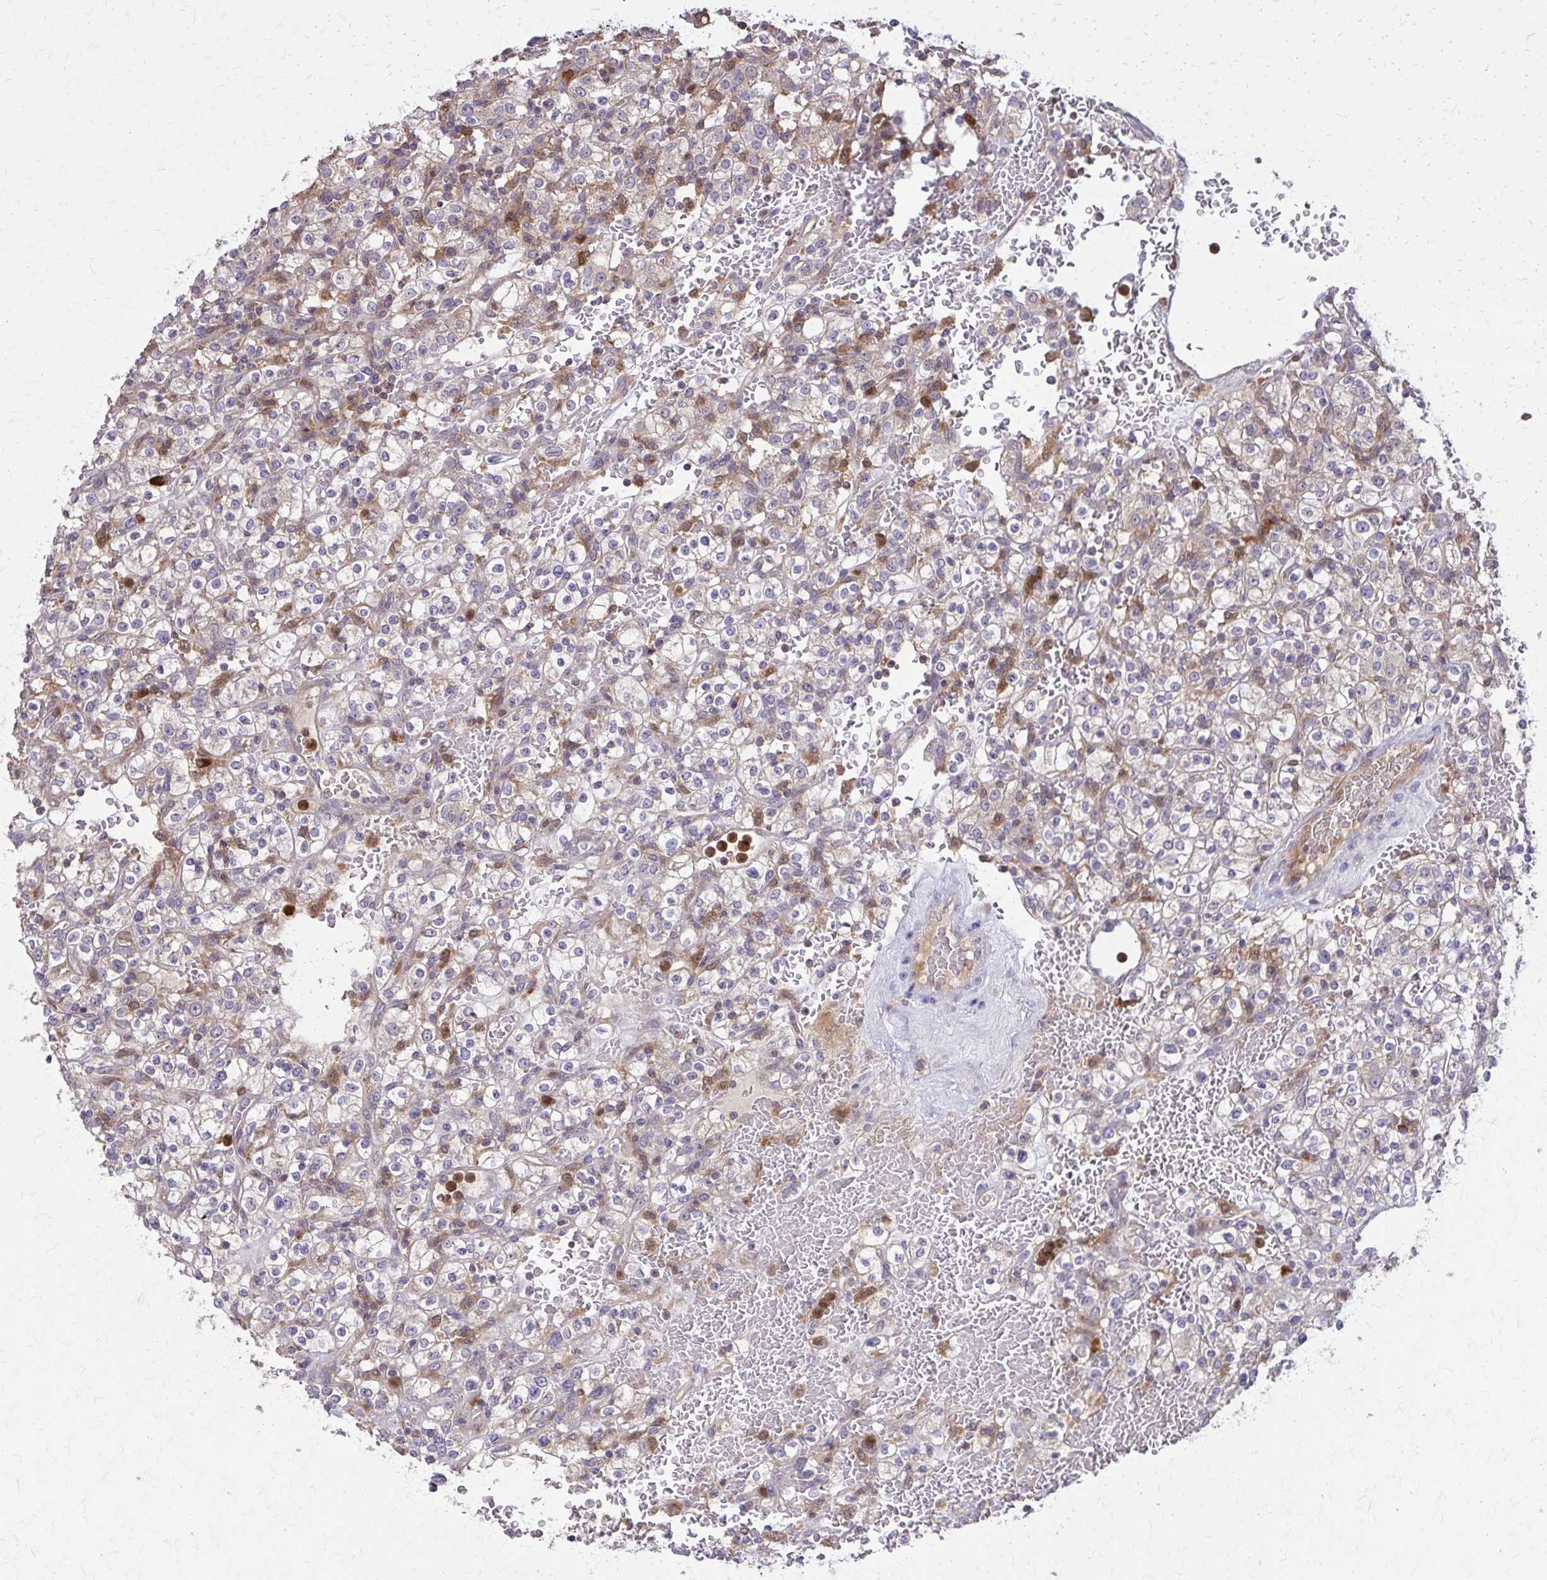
{"staining": {"intensity": "weak", "quantity": "25%-75%", "location": "cytoplasmic/membranous"}, "tissue": "renal cancer", "cell_type": "Tumor cells", "image_type": "cancer", "snomed": [{"axis": "morphology", "description": "Normal tissue, NOS"}, {"axis": "morphology", "description": "Adenocarcinoma, NOS"}, {"axis": "topography", "description": "Kidney"}], "caption": "IHC (DAB (3,3'-diaminobenzidine)) staining of human renal adenocarcinoma reveals weak cytoplasmic/membranous protein expression in approximately 25%-75% of tumor cells.", "gene": "NRBF2", "patient": {"sex": "female", "age": 72}}